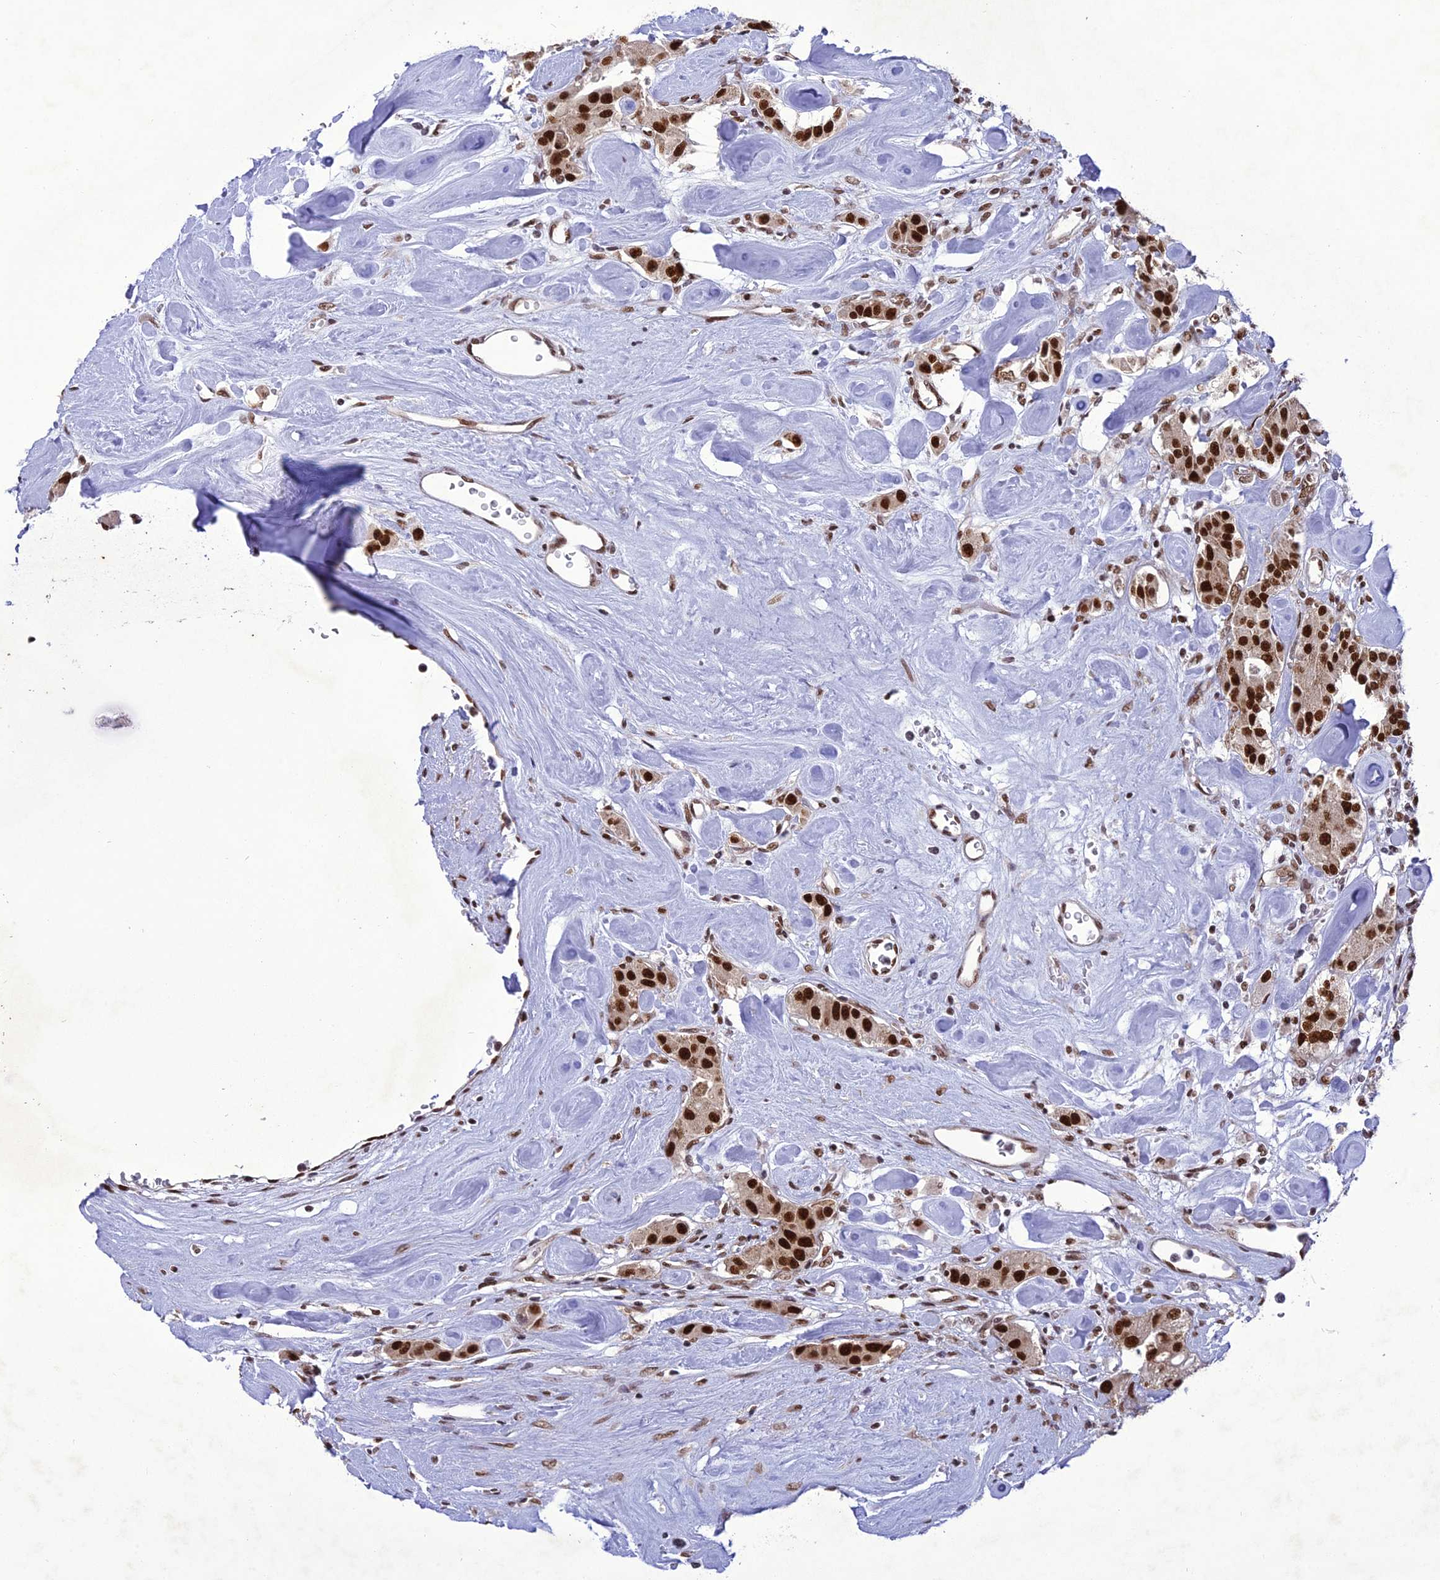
{"staining": {"intensity": "strong", "quantity": ">75%", "location": "nuclear"}, "tissue": "carcinoid", "cell_type": "Tumor cells", "image_type": "cancer", "snomed": [{"axis": "morphology", "description": "Carcinoid, malignant, NOS"}, {"axis": "topography", "description": "Pancreas"}], "caption": "Protein analysis of carcinoid tissue reveals strong nuclear expression in about >75% of tumor cells.", "gene": "DDX1", "patient": {"sex": "male", "age": 41}}